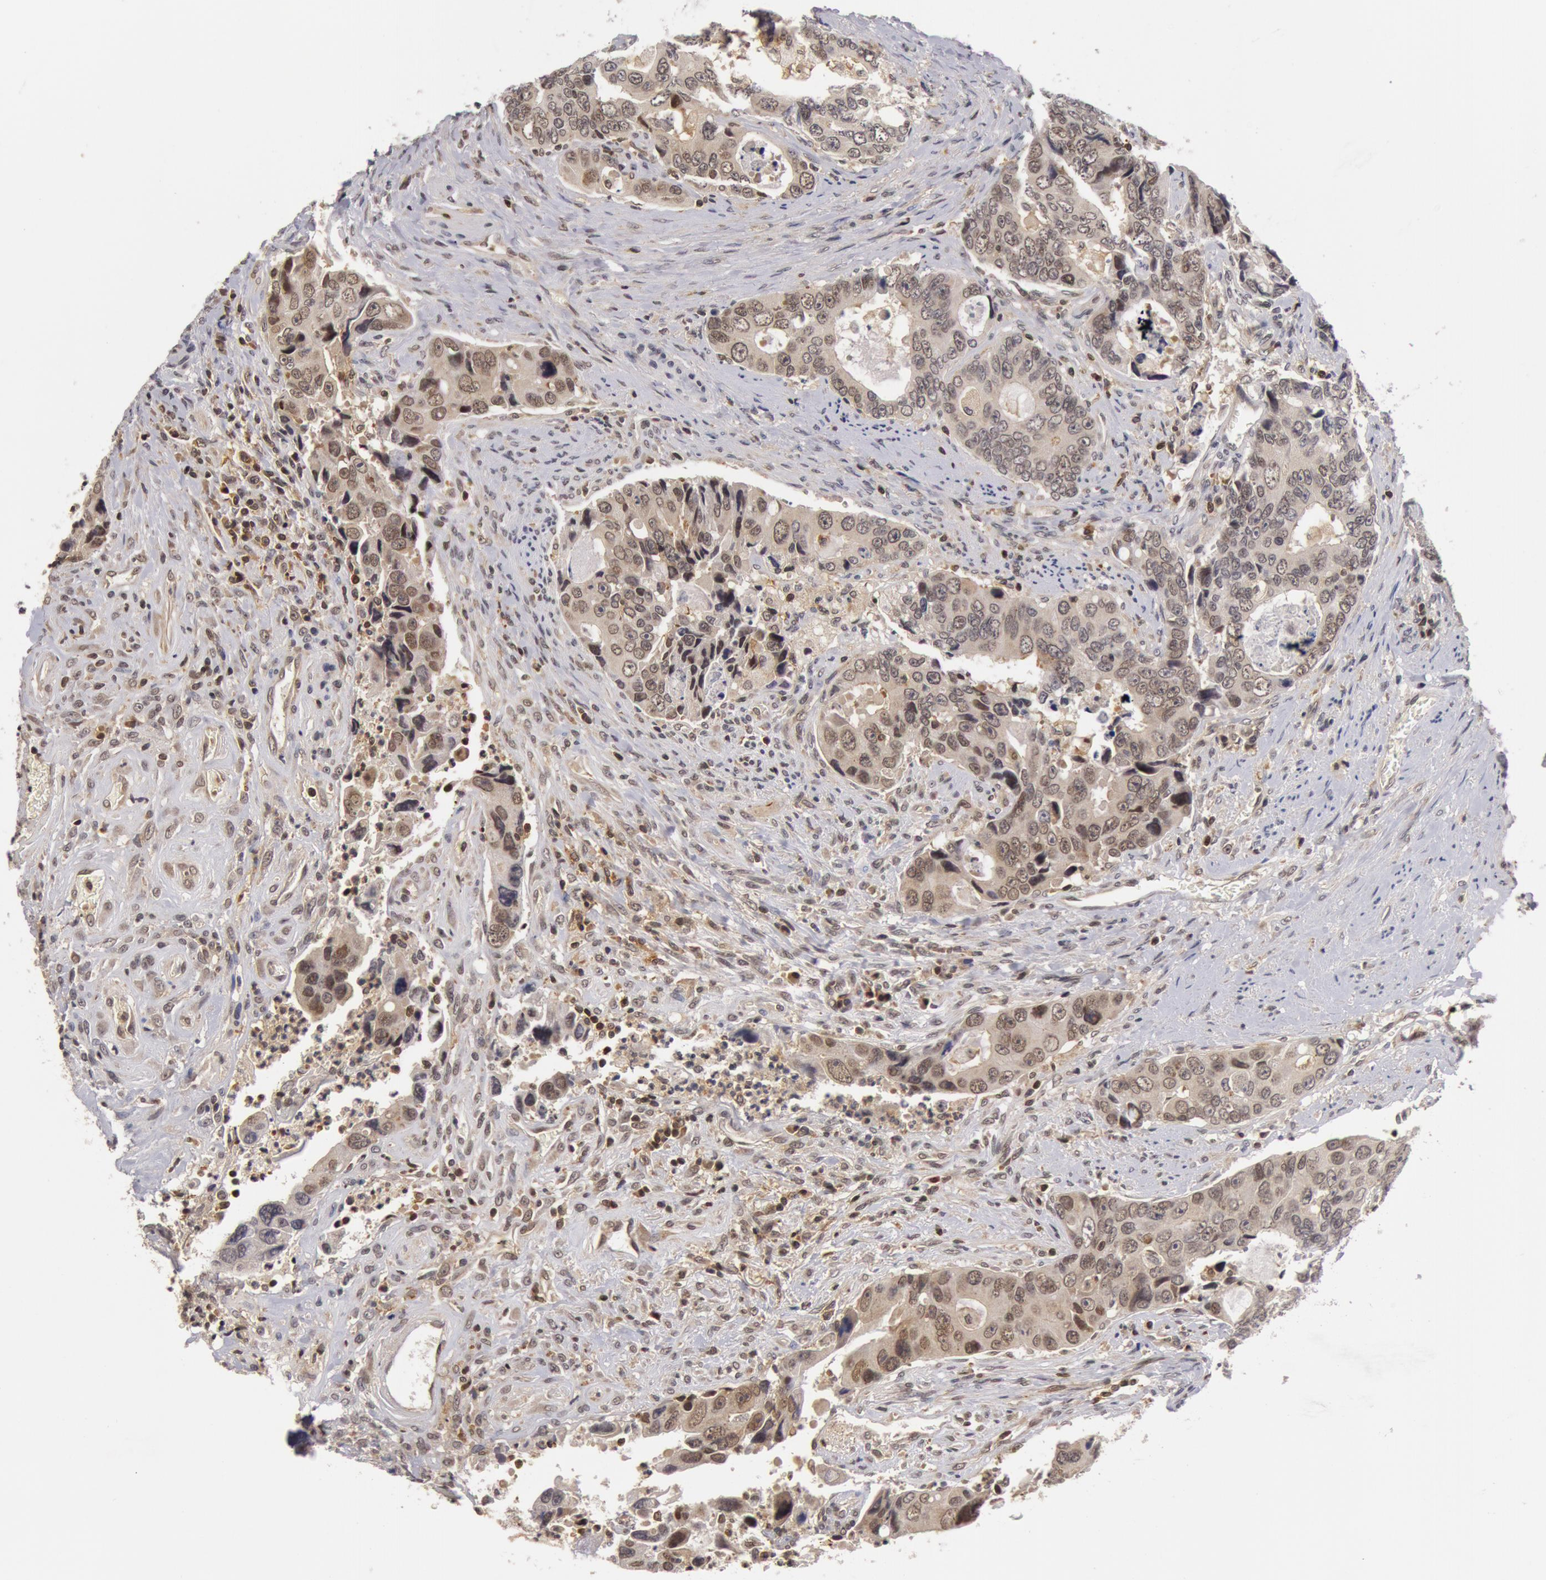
{"staining": {"intensity": "weak", "quantity": "<25%", "location": "nuclear"}, "tissue": "colorectal cancer", "cell_type": "Tumor cells", "image_type": "cancer", "snomed": [{"axis": "morphology", "description": "Adenocarcinoma, NOS"}, {"axis": "topography", "description": "Rectum"}], "caption": "Immunohistochemistry of adenocarcinoma (colorectal) reveals no expression in tumor cells.", "gene": "ZNF350", "patient": {"sex": "female", "age": 67}}